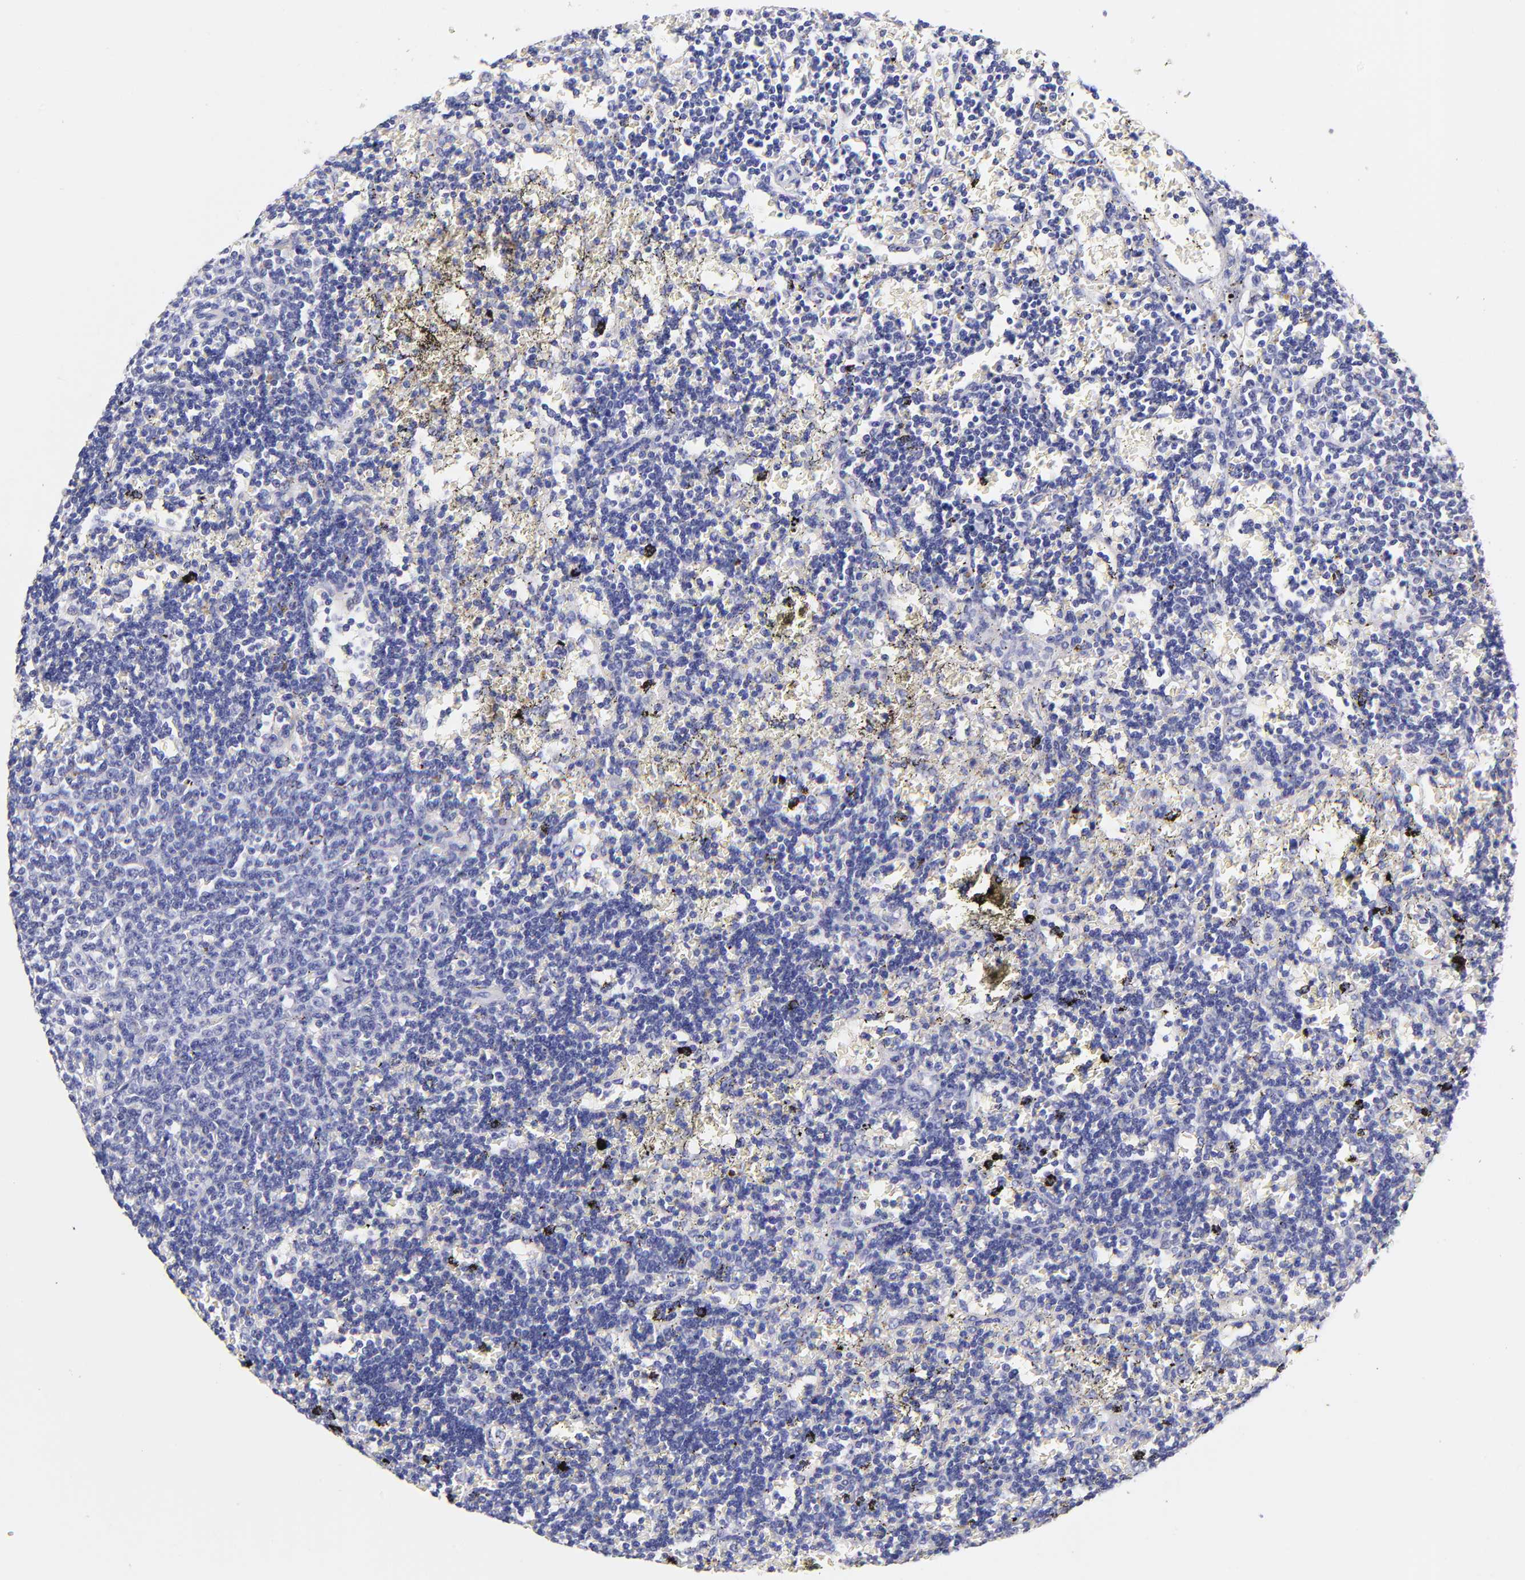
{"staining": {"intensity": "negative", "quantity": "none", "location": "none"}, "tissue": "lymphoma", "cell_type": "Tumor cells", "image_type": "cancer", "snomed": [{"axis": "morphology", "description": "Malignant lymphoma, non-Hodgkin's type, Low grade"}, {"axis": "topography", "description": "Spleen"}], "caption": "This image is of lymphoma stained with immunohistochemistry to label a protein in brown with the nuclei are counter-stained blue. There is no expression in tumor cells.", "gene": "RAB3B", "patient": {"sex": "male", "age": 60}}